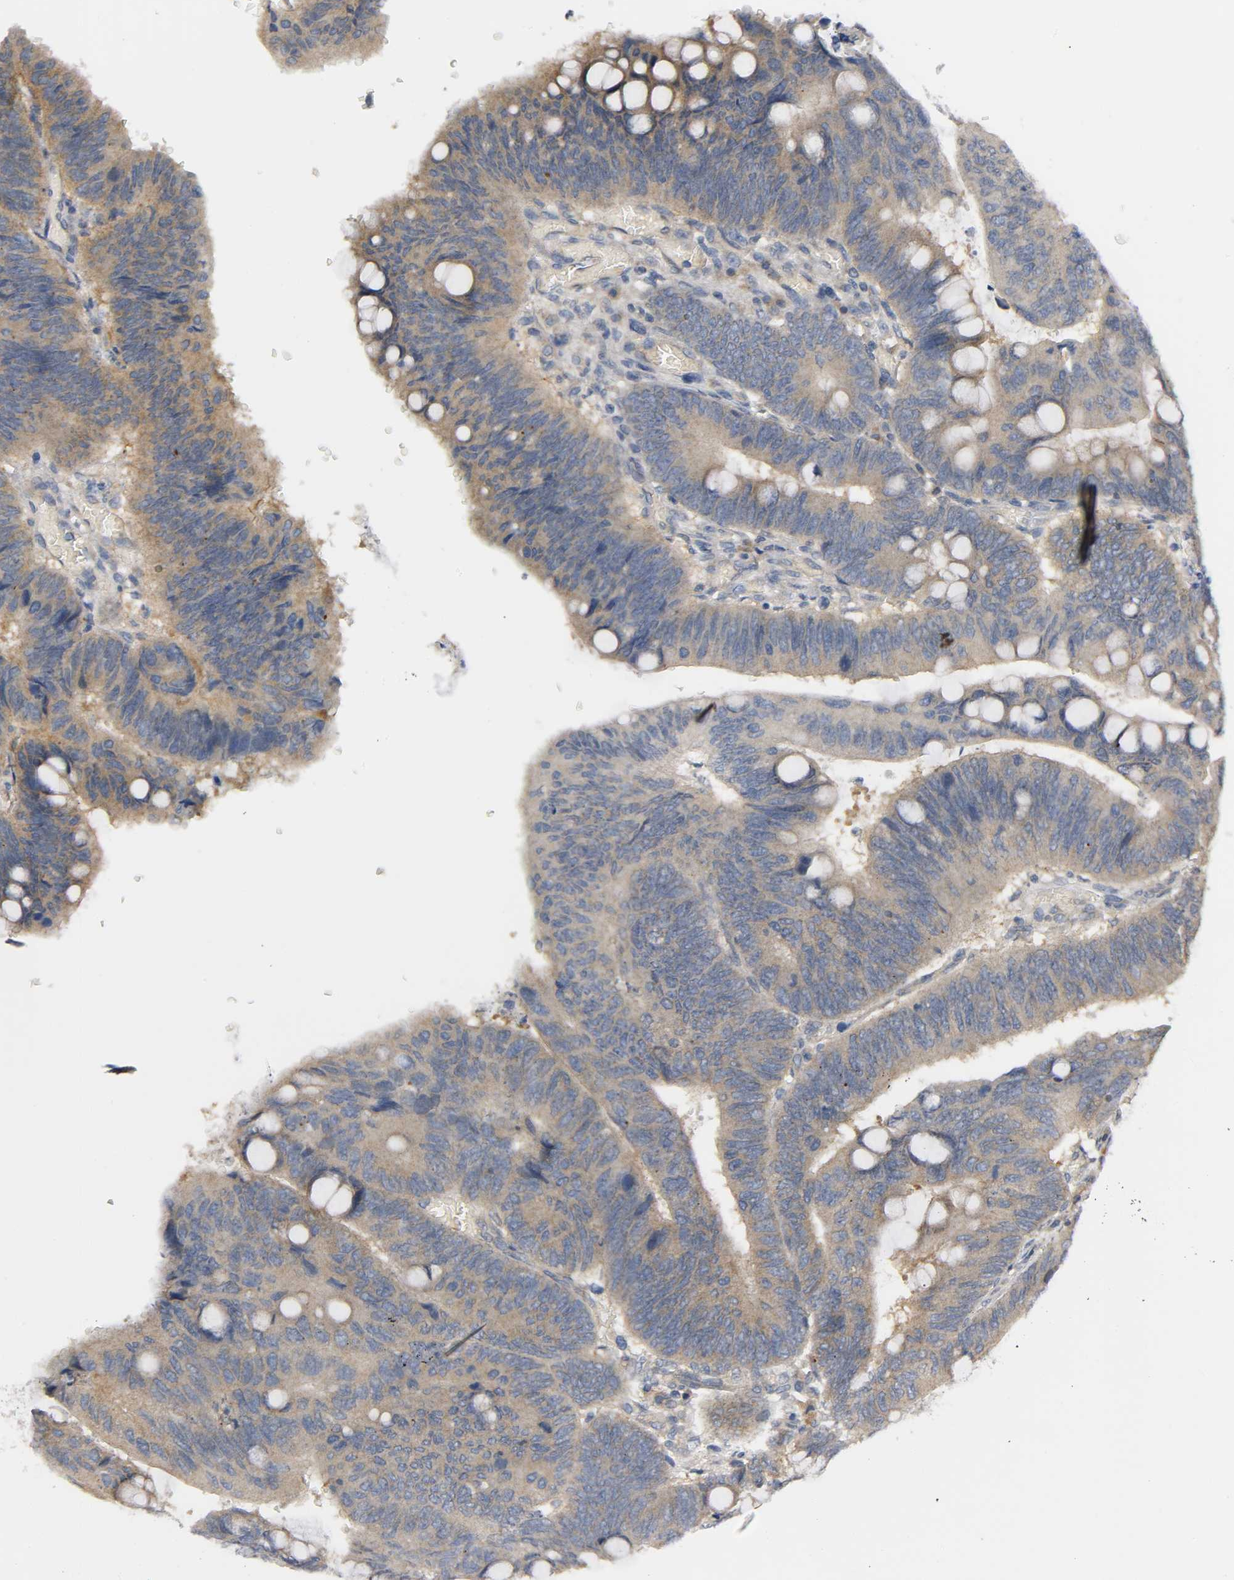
{"staining": {"intensity": "moderate", "quantity": ">75%", "location": "cytoplasmic/membranous"}, "tissue": "colorectal cancer", "cell_type": "Tumor cells", "image_type": "cancer", "snomed": [{"axis": "morphology", "description": "Normal tissue, NOS"}, {"axis": "morphology", "description": "Adenocarcinoma, NOS"}, {"axis": "topography", "description": "Rectum"}], "caption": "Protein staining of adenocarcinoma (colorectal) tissue displays moderate cytoplasmic/membranous expression in approximately >75% of tumor cells. The protein of interest is stained brown, and the nuclei are stained in blue (DAB (3,3'-diaminobenzidine) IHC with brightfield microscopy, high magnification).", "gene": "HDAC6", "patient": {"sex": "male", "age": 92}}